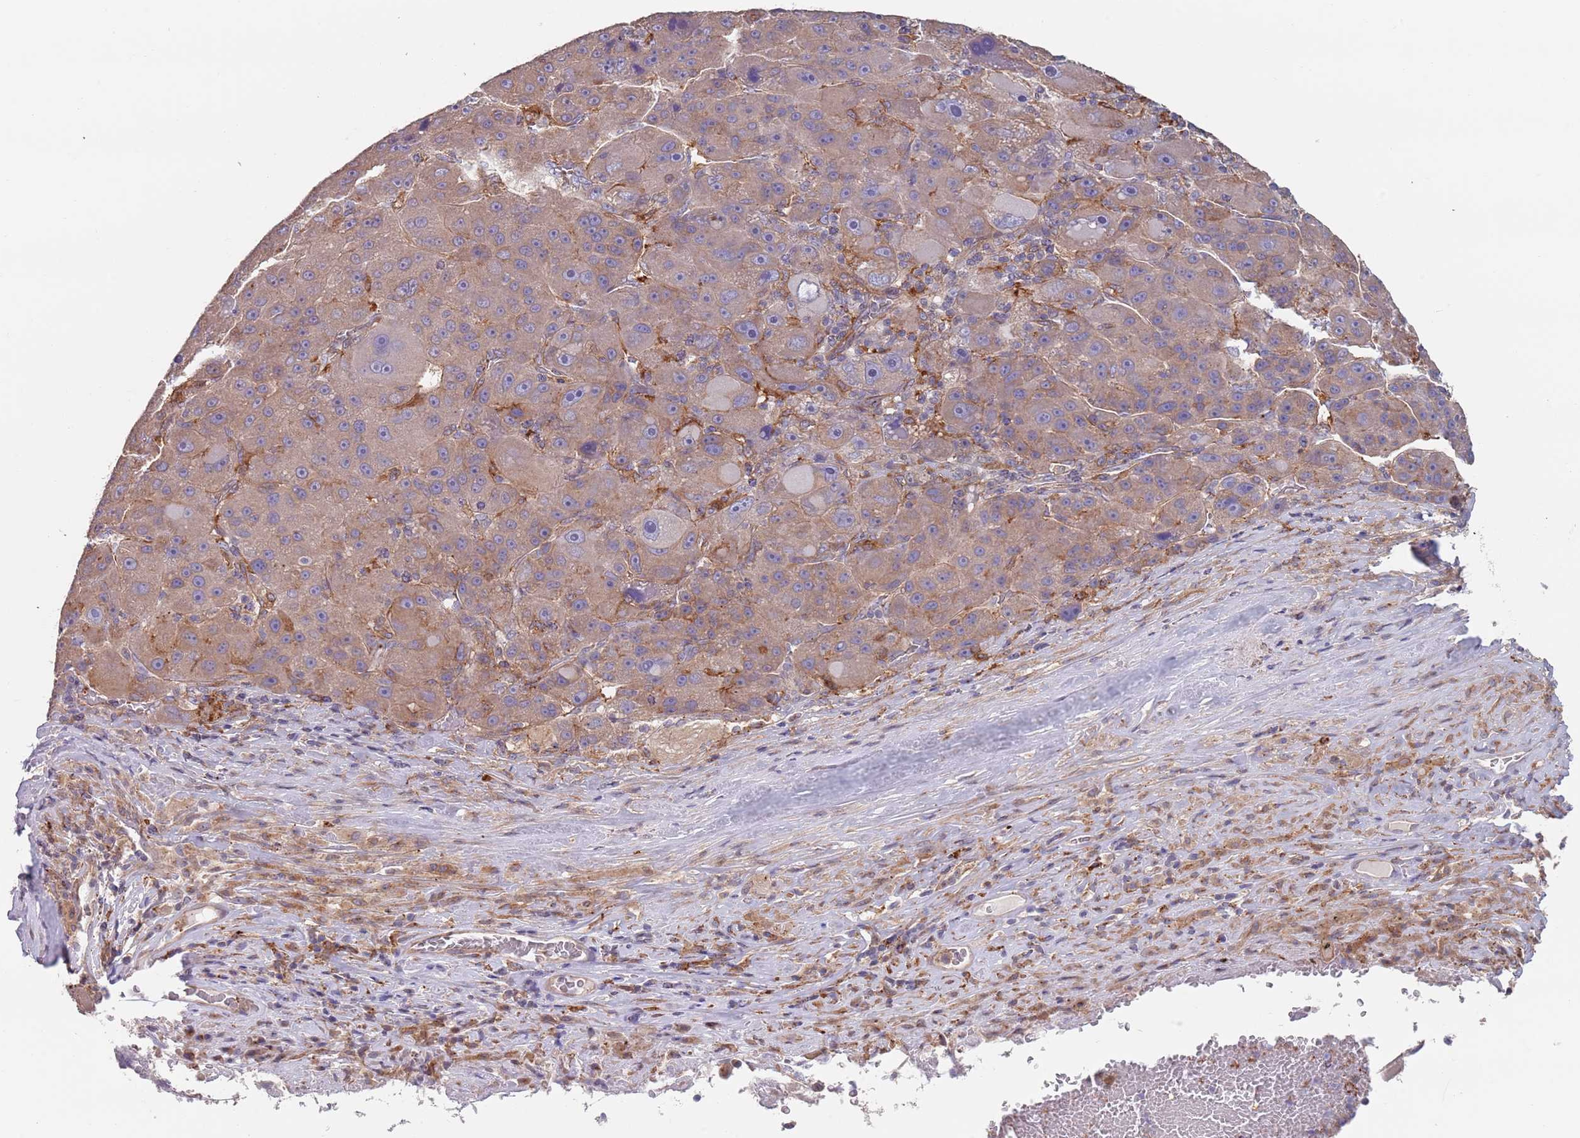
{"staining": {"intensity": "weak", "quantity": "25%-75%", "location": "cytoplasmic/membranous"}, "tissue": "liver cancer", "cell_type": "Tumor cells", "image_type": "cancer", "snomed": [{"axis": "morphology", "description": "Carcinoma, Hepatocellular, NOS"}, {"axis": "topography", "description": "Liver"}], "caption": "This micrograph demonstrates immunohistochemistry (IHC) staining of liver hepatocellular carcinoma, with low weak cytoplasmic/membranous expression in about 25%-75% of tumor cells.", "gene": "APPL2", "patient": {"sex": "male", "age": 76}}